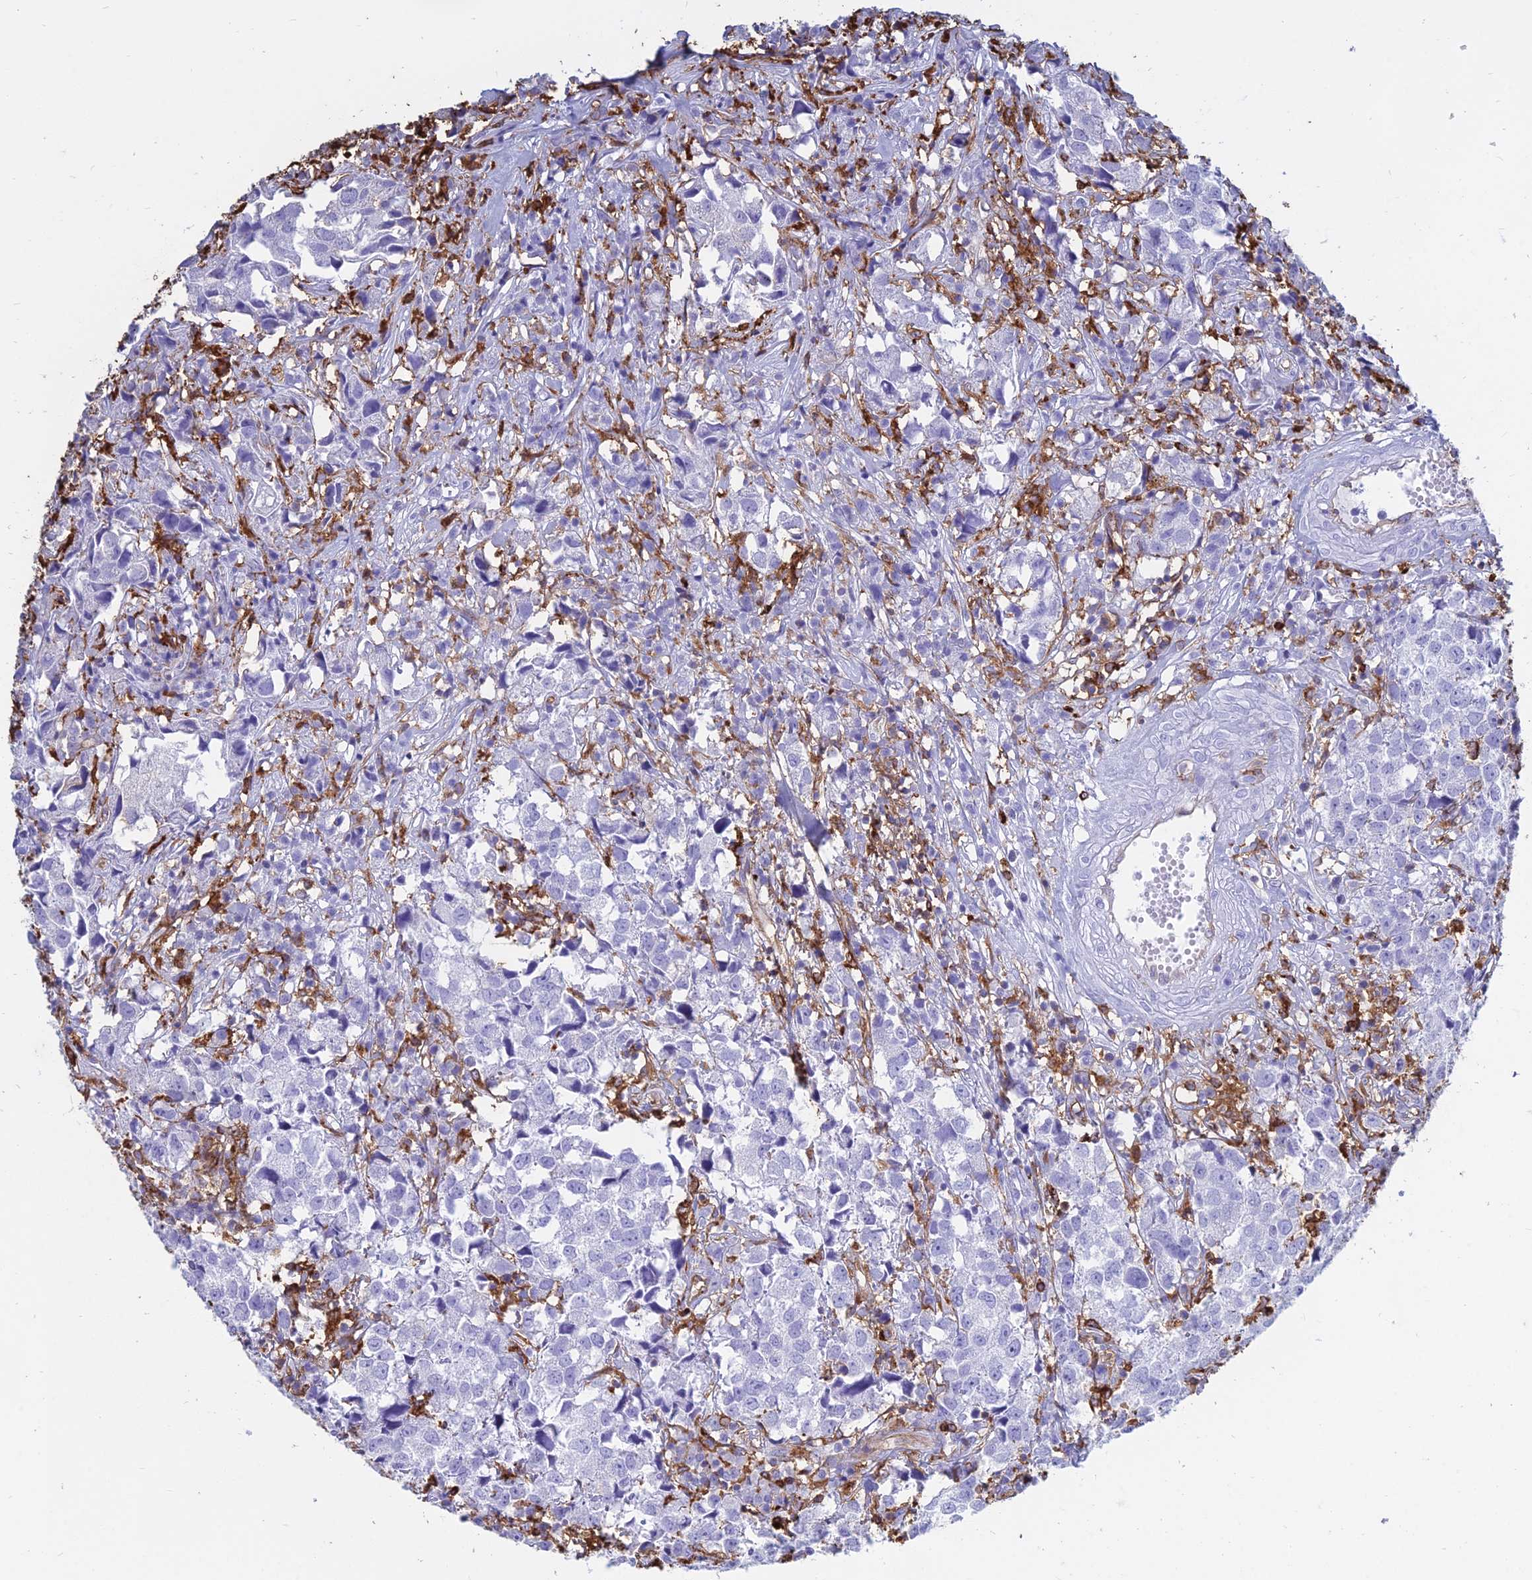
{"staining": {"intensity": "negative", "quantity": "none", "location": "none"}, "tissue": "urothelial cancer", "cell_type": "Tumor cells", "image_type": "cancer", "snomed": [{"axis": "morphology", "description": "Urothelial carcinoma, High grade"}, {"axis": "topography", "description": "Urinary bladder"}], "caption": "Tumor cells show no significant protein staining in urothelial carcinoma (high-grade).", "gene": "HLA-DRB1", "patient": {"sex": "female", "age": 75}}